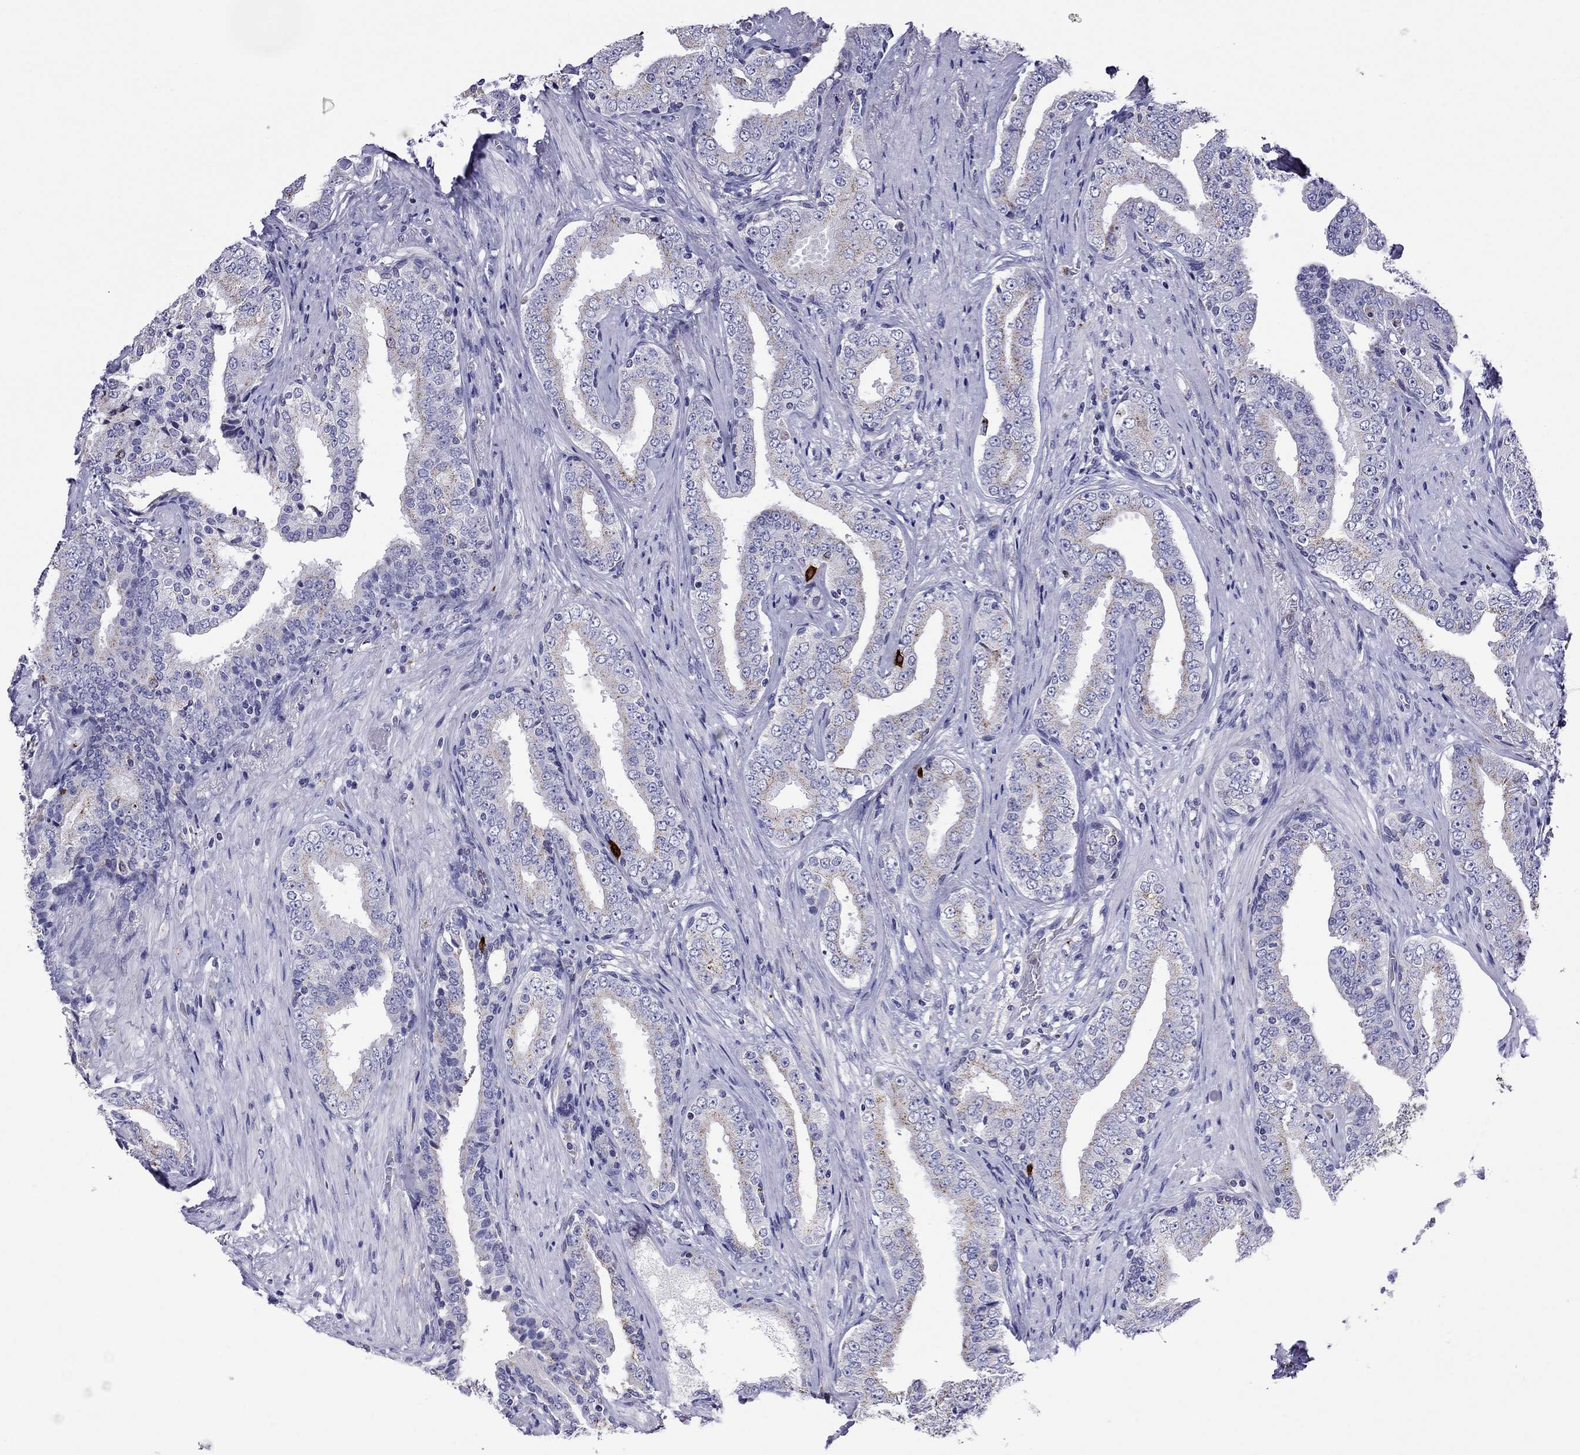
{"staining": {"intensity": "weak", "quantity": "25%-75%", "location": "cytoplasmic/membranous"}, "tissue": "prostate cancer", "cell_type": "Tumor cells", "image_type": "cancer", "snomed": [{"axis": "morphology", "description": "Adenocarcinoma, Low grade"}, {"axis": "topography", "description": "Prostate and seminal vesicle, NOS"}], "caption": "Brown immunohistochemical staining in human prostate cancer (adenocarcinoma (low-grade)) exhibits weak cytoplasmic/membranous expression in about 25%-75% of tumor cells.", "gene": "SCG2", "patient": {"sex": "male", "age": 61}}